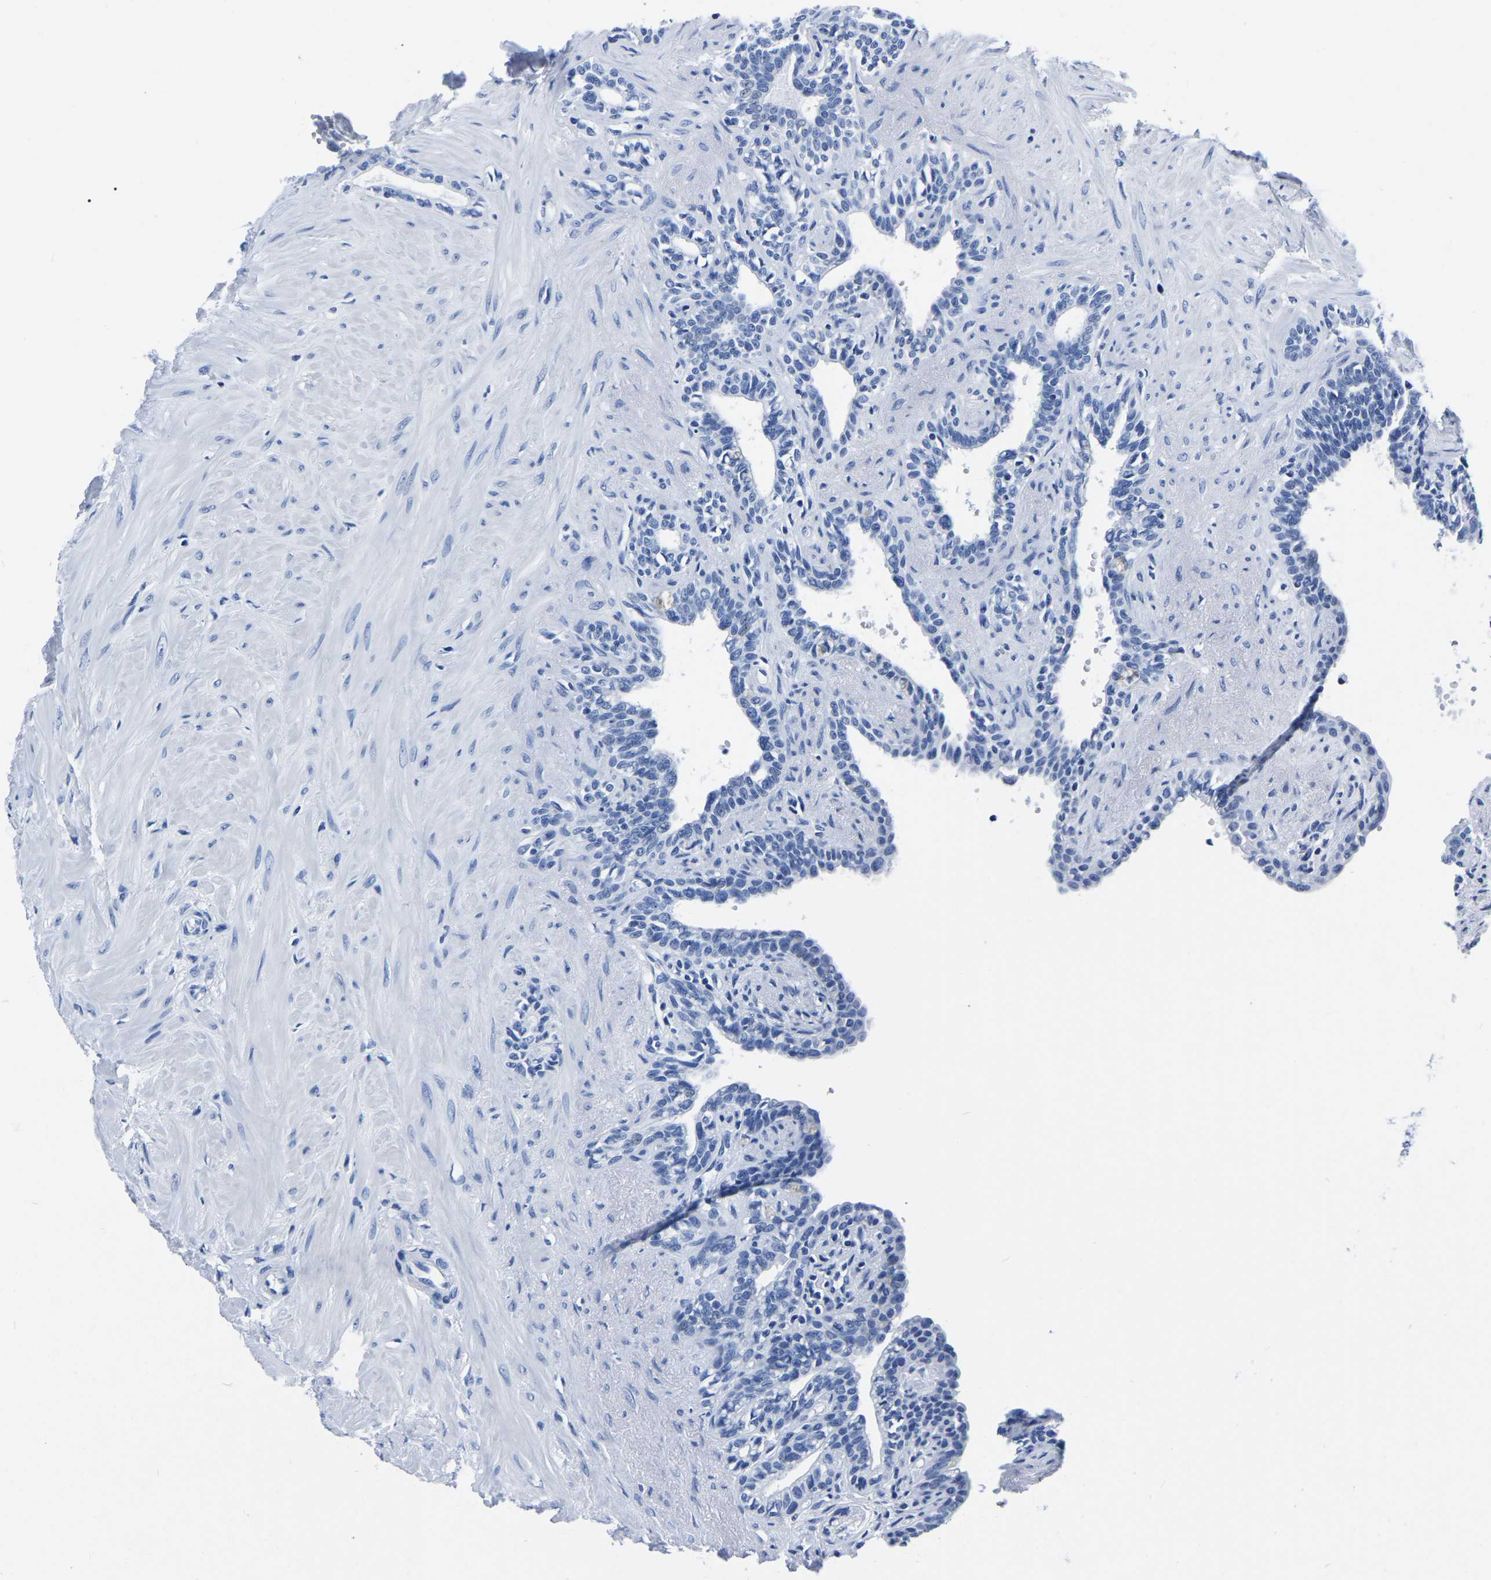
{"staining": {"intensity": "negative", "quantity": "none", "location": "none"}, "tissue": "seminal vesicle", "cell_type": "Glandular cells", "image_type": "normal", "snomed": [{"axis": "morphology", "description": "Normal tissue, NOS"}, {"axis": "morphology", "description": "Adenocarcinoma, High grade"}, {"axis": "topography", "description": "Prostate"}, {"axis": "topography", "description": "Seminal veicle"}], "caption": "Seminal vesicle stained for a protein using IHC displays no expression glandular cells.", "gene": "IMPG2", "patient": {"sex": "male", "age": 55}}